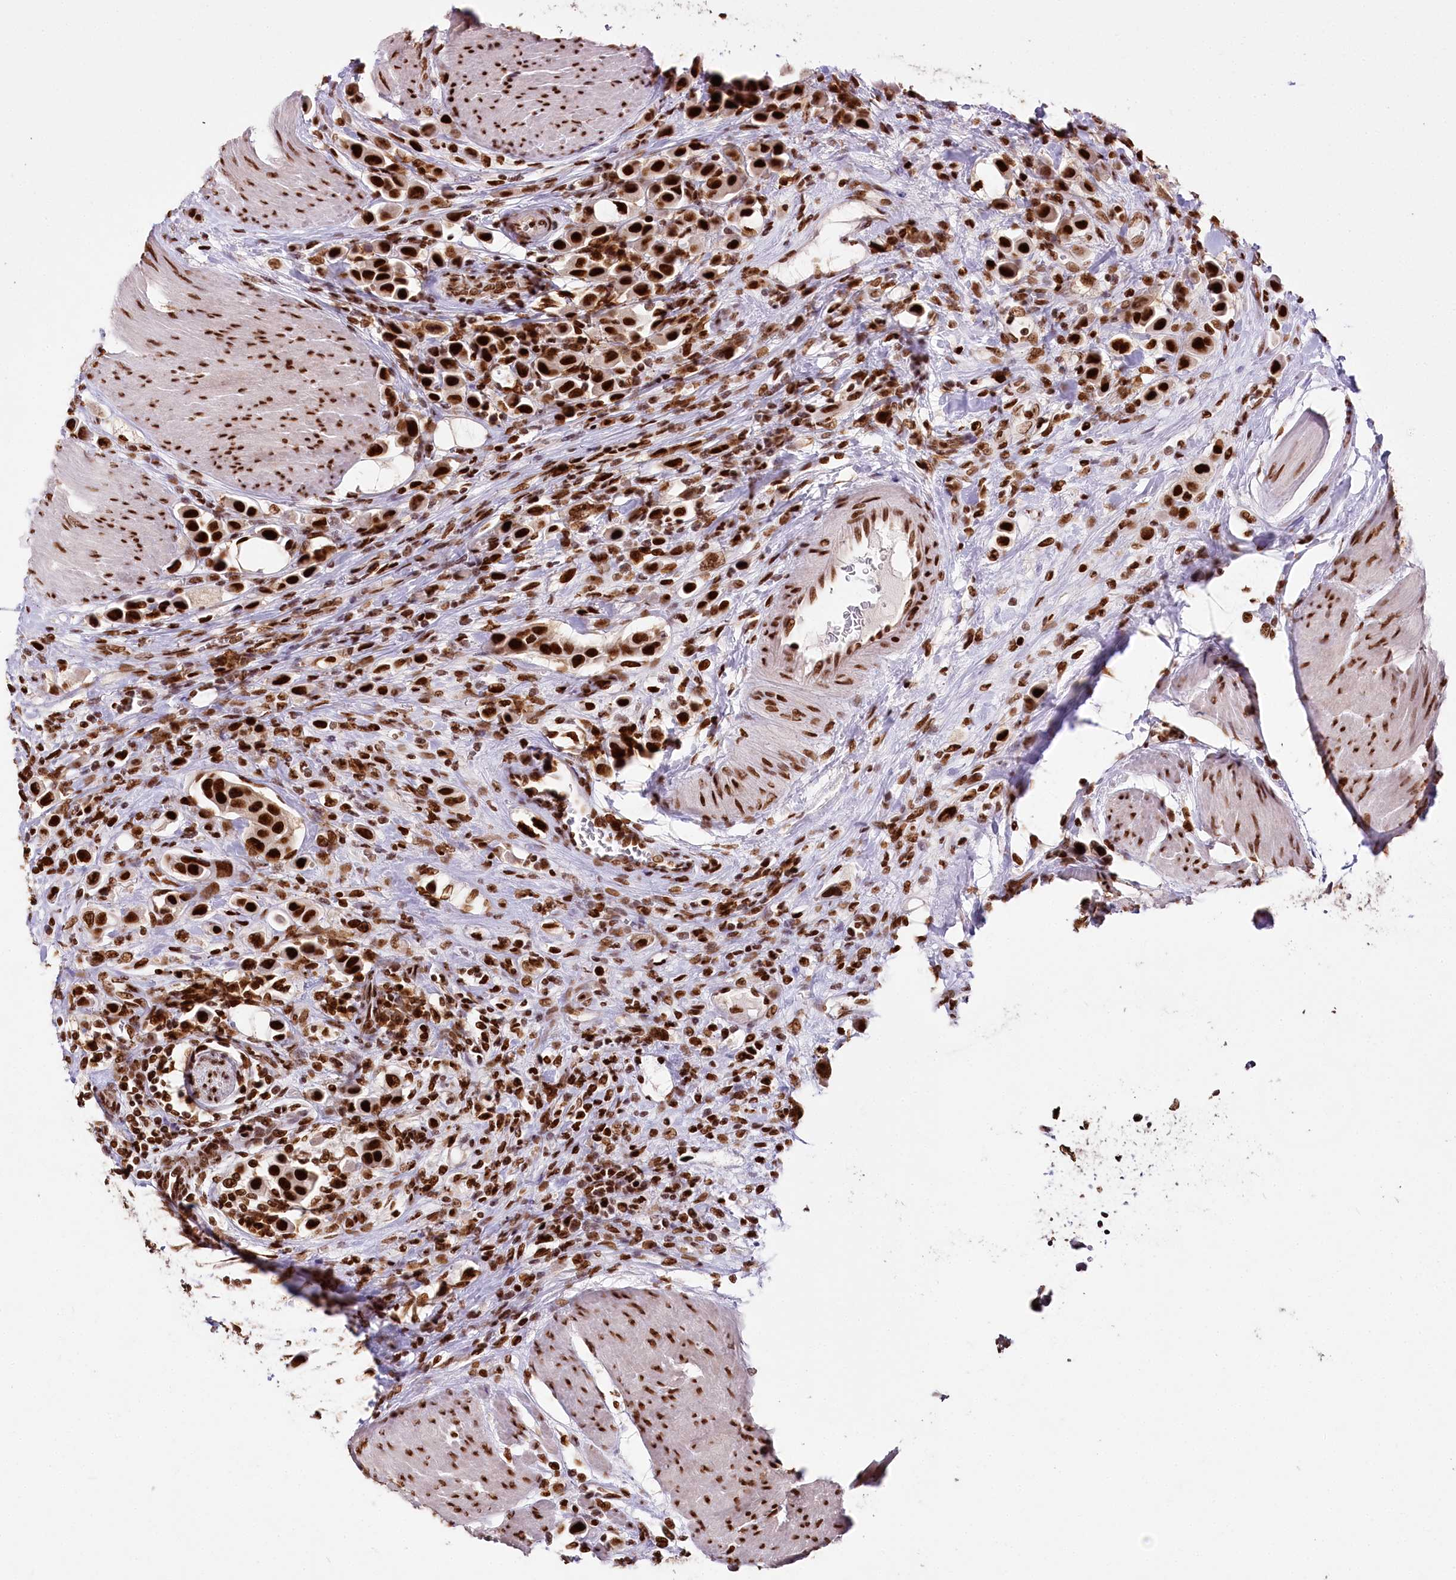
{"staining": {"intensity": "strong", "quantity": ">75%", "location": "nuclear"}, "tissue": "urothelial cancer", "cell_type": "Tumor cells", "image_type": "cancer", "snomed": [{"axis": "morphology", "description": "Urothelial carcinoma, High grade"}, {"axis": "topography", "description": "Urinary bladder"}], "caption": "Strong nuclear expression for a protein is seen in approximately >75% of tumor cells of urothelial cancer using IHC.", "gene": "SMARCE1", "patient": {"sex": "male", "age": 50}}